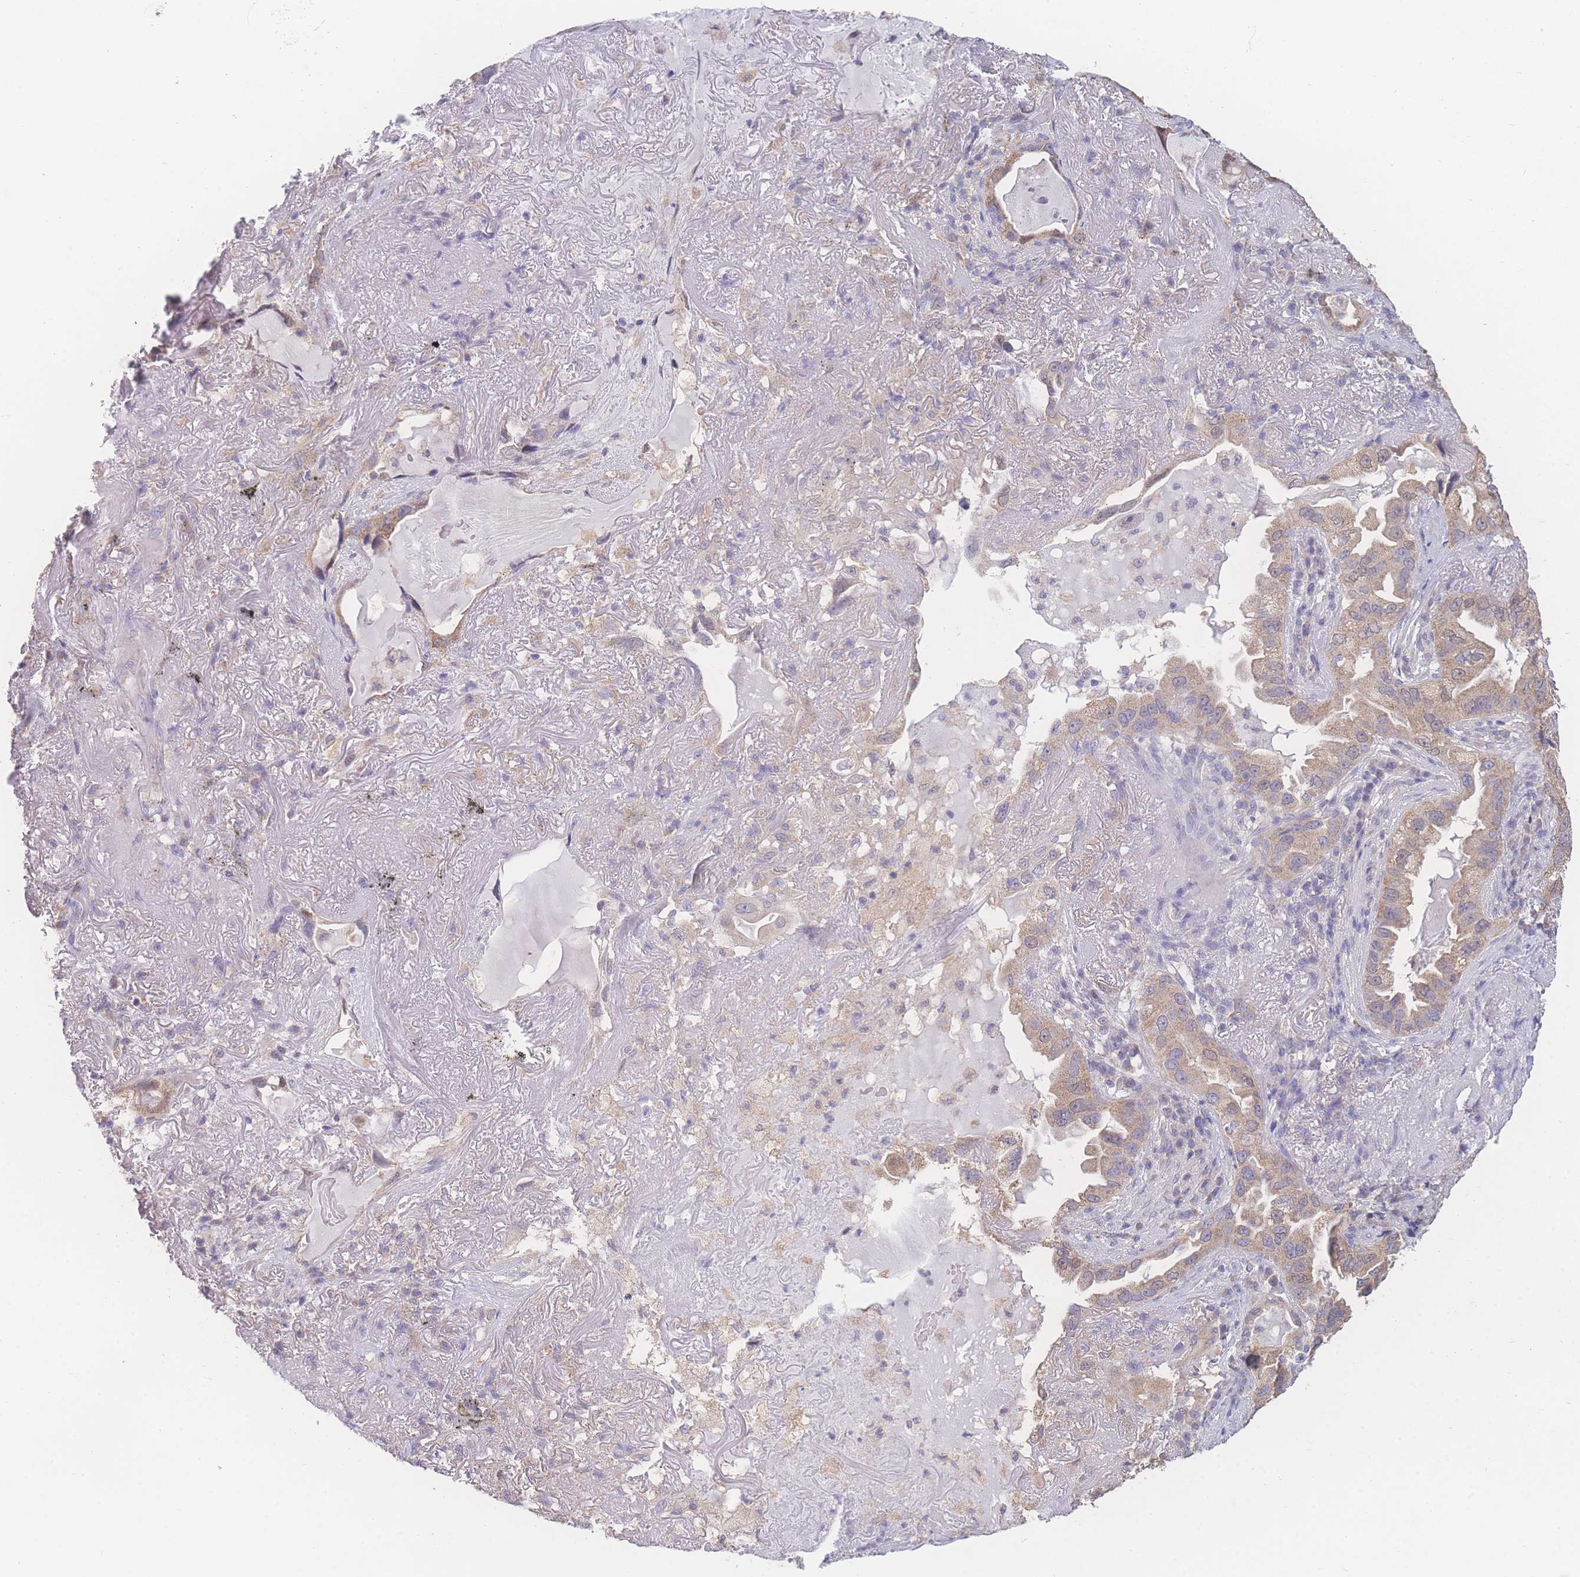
{"staining": {"intensity": "moderate", "quantity": ">75%", "location": "cytoplasmic/membranous"}, "tissue": "lung cancer", "cell_type": "Tumor cells", "image_type": "cancer", "snomed": [{"axis": "morphology", "description": "Adenocarcinoma, NOS"}, {"axis": "topography", "description": "Lung"}], "caption": "An immunohistochemistry image of neoplastic tissue is shown. Protein staining in brown highlights moderate cytoplasmic/membranous positivity in lung cancer within tumor cells.", "gene": "GIPR", "patient": {"sex": "female", "age": 69}}